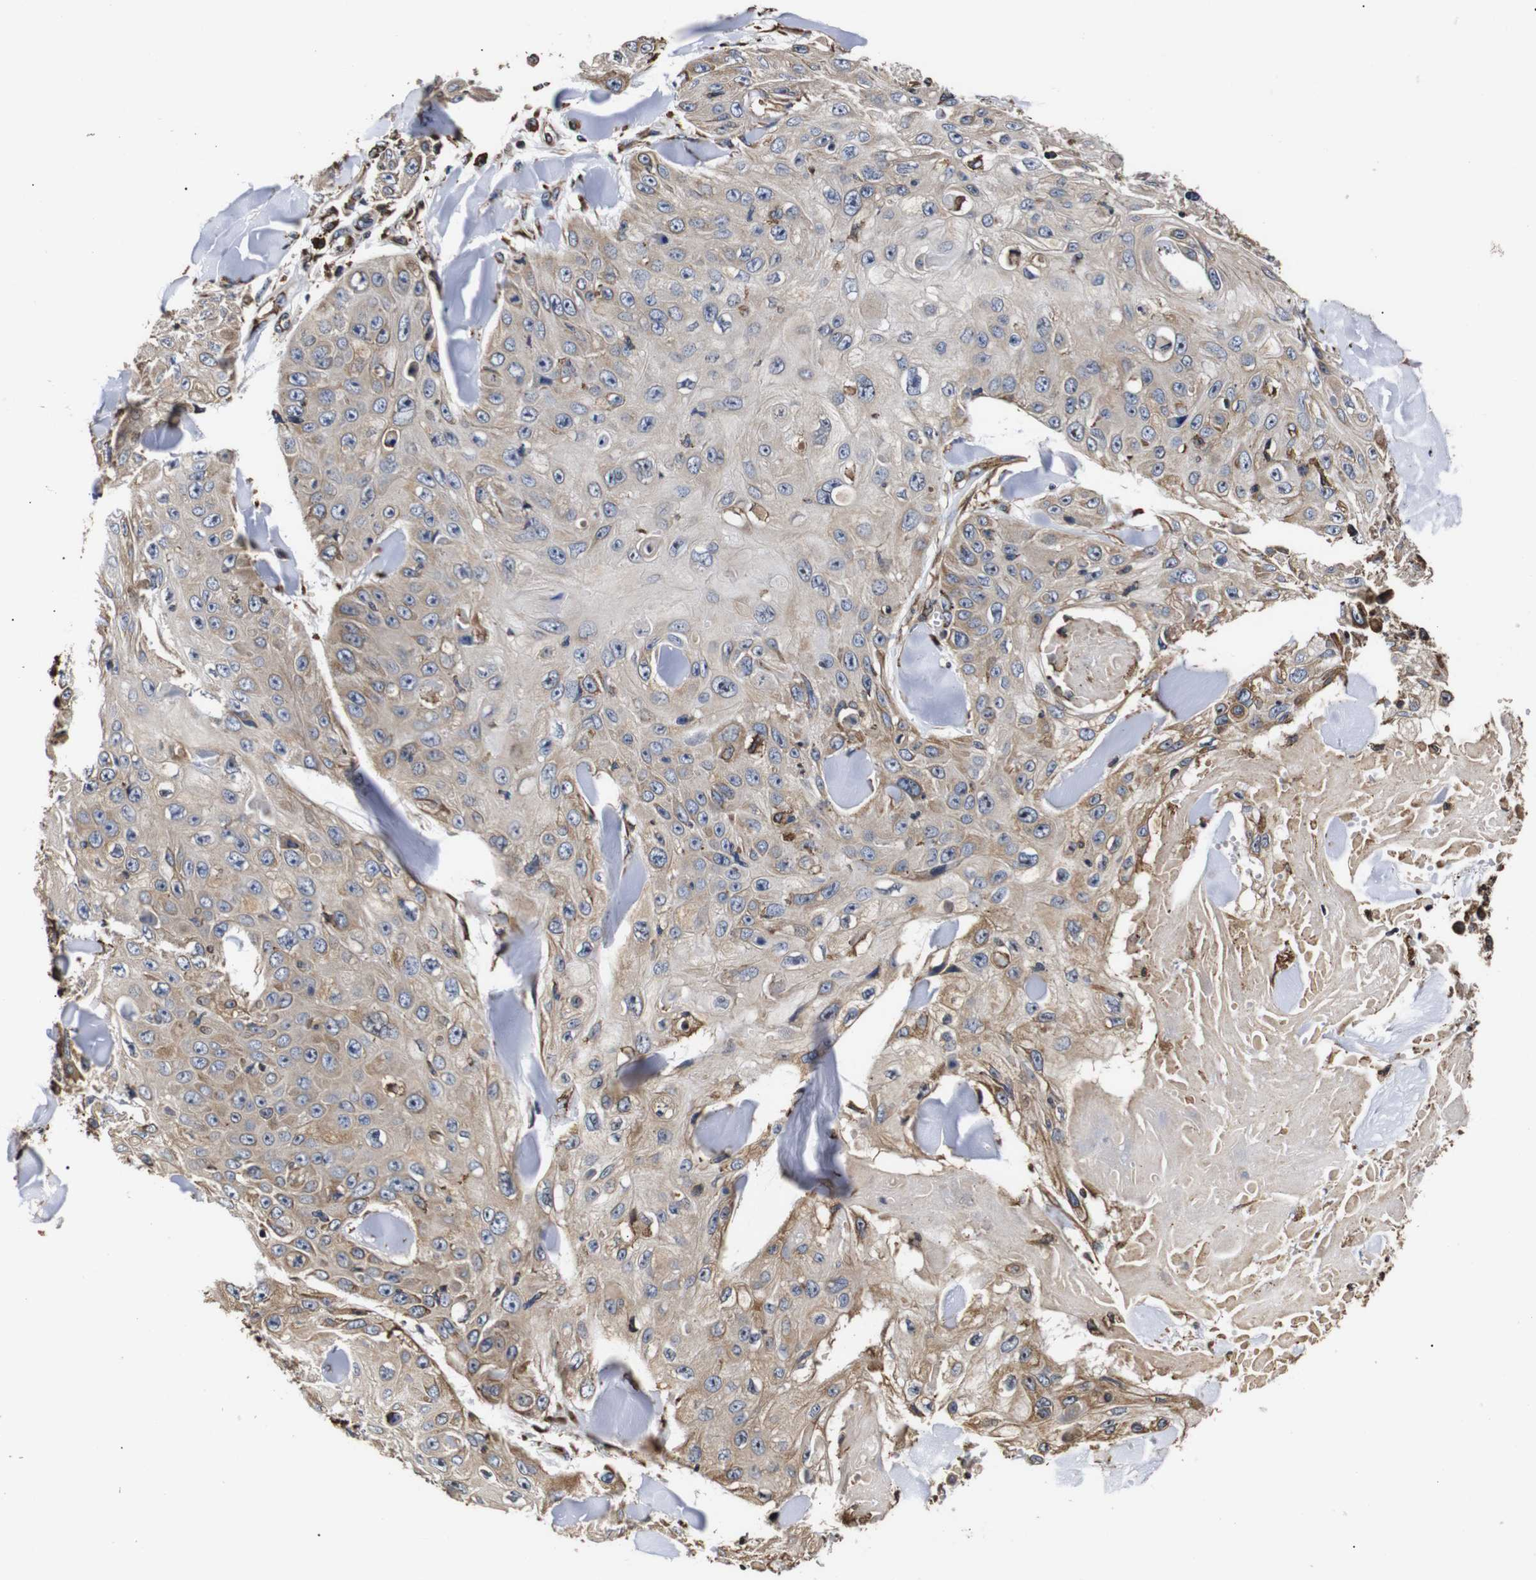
{"staining": {"intensity": "weak", "quantity": ">75%", "location": "cytoplasmic/membranous"}, "tissue": "skin cancer", "cell_type": "Tumor cells", "image_type": "cancer", "snomed": [{"axis": "morphology", "description": "Squamous cell carcinoma, NOS"}, {"axis": "topography", "description": "Skin"}], "caption": "A brown stain shows weak cytoplasmic/membranous positivity of a protein in skin squamous cell carcinoma tumor cells.", "gene": "HHIP", "patient": {"sex": "male", "age": 86}}